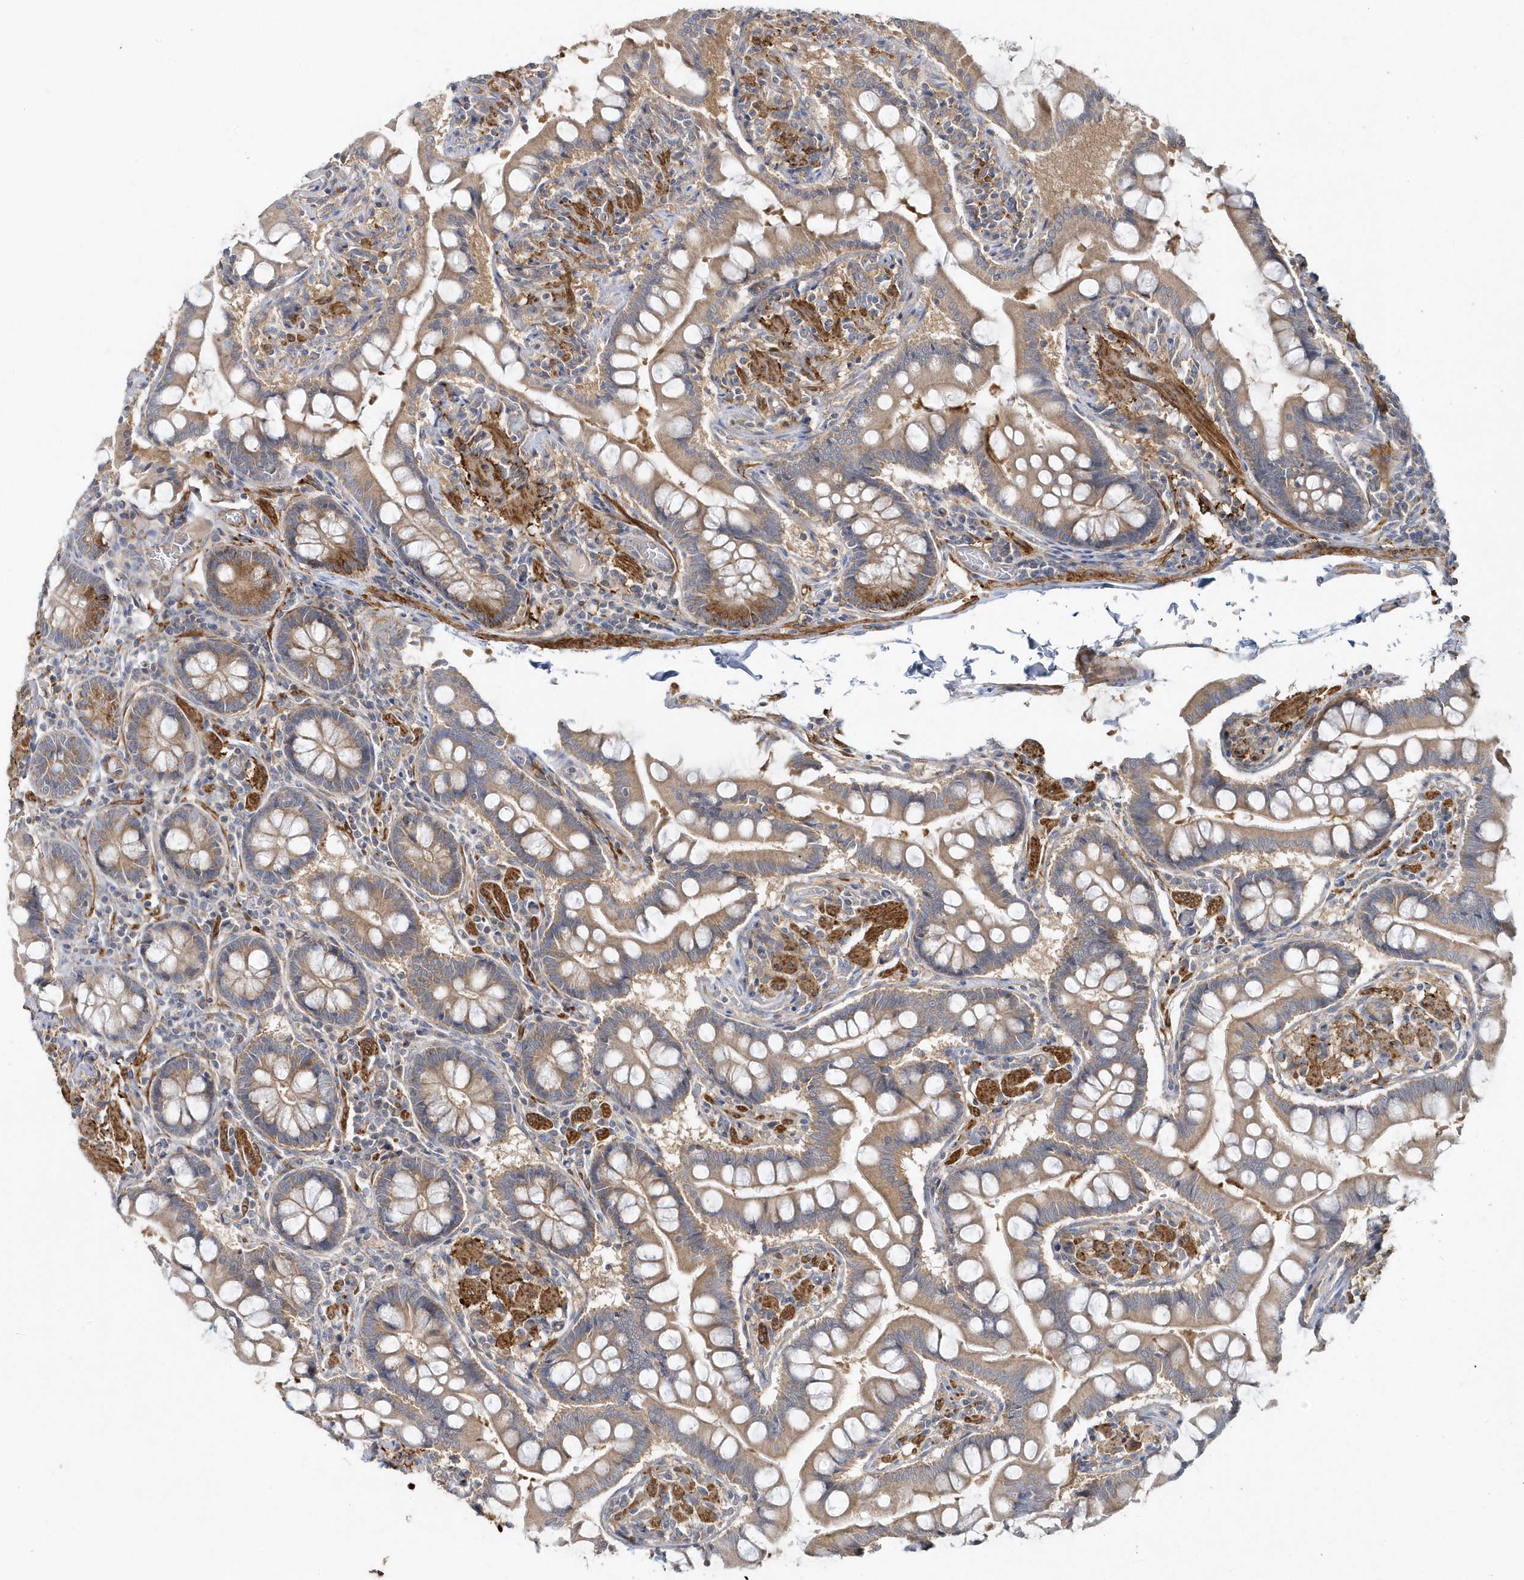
{"staining": {"intensity": "moderate", "quantity": "25%-75%", "location": "cytoplasmic/membranous"}, "tissue": "small intestine", "cell_type": "Glandular cells", "image_type": "normal", "snomed": [{"axis": "morphology", "description": "Normal tissue, NOS"}, {"axis": "topography", "description": "Small intestine"}], "caption": "A medium amount of moderate cytoplasmic/membranous staining is identified in about 25%-75% of glandular cells in benign small intestine.", "gene": "LEXM", "patient": {"sex": "male", "age": 41}}